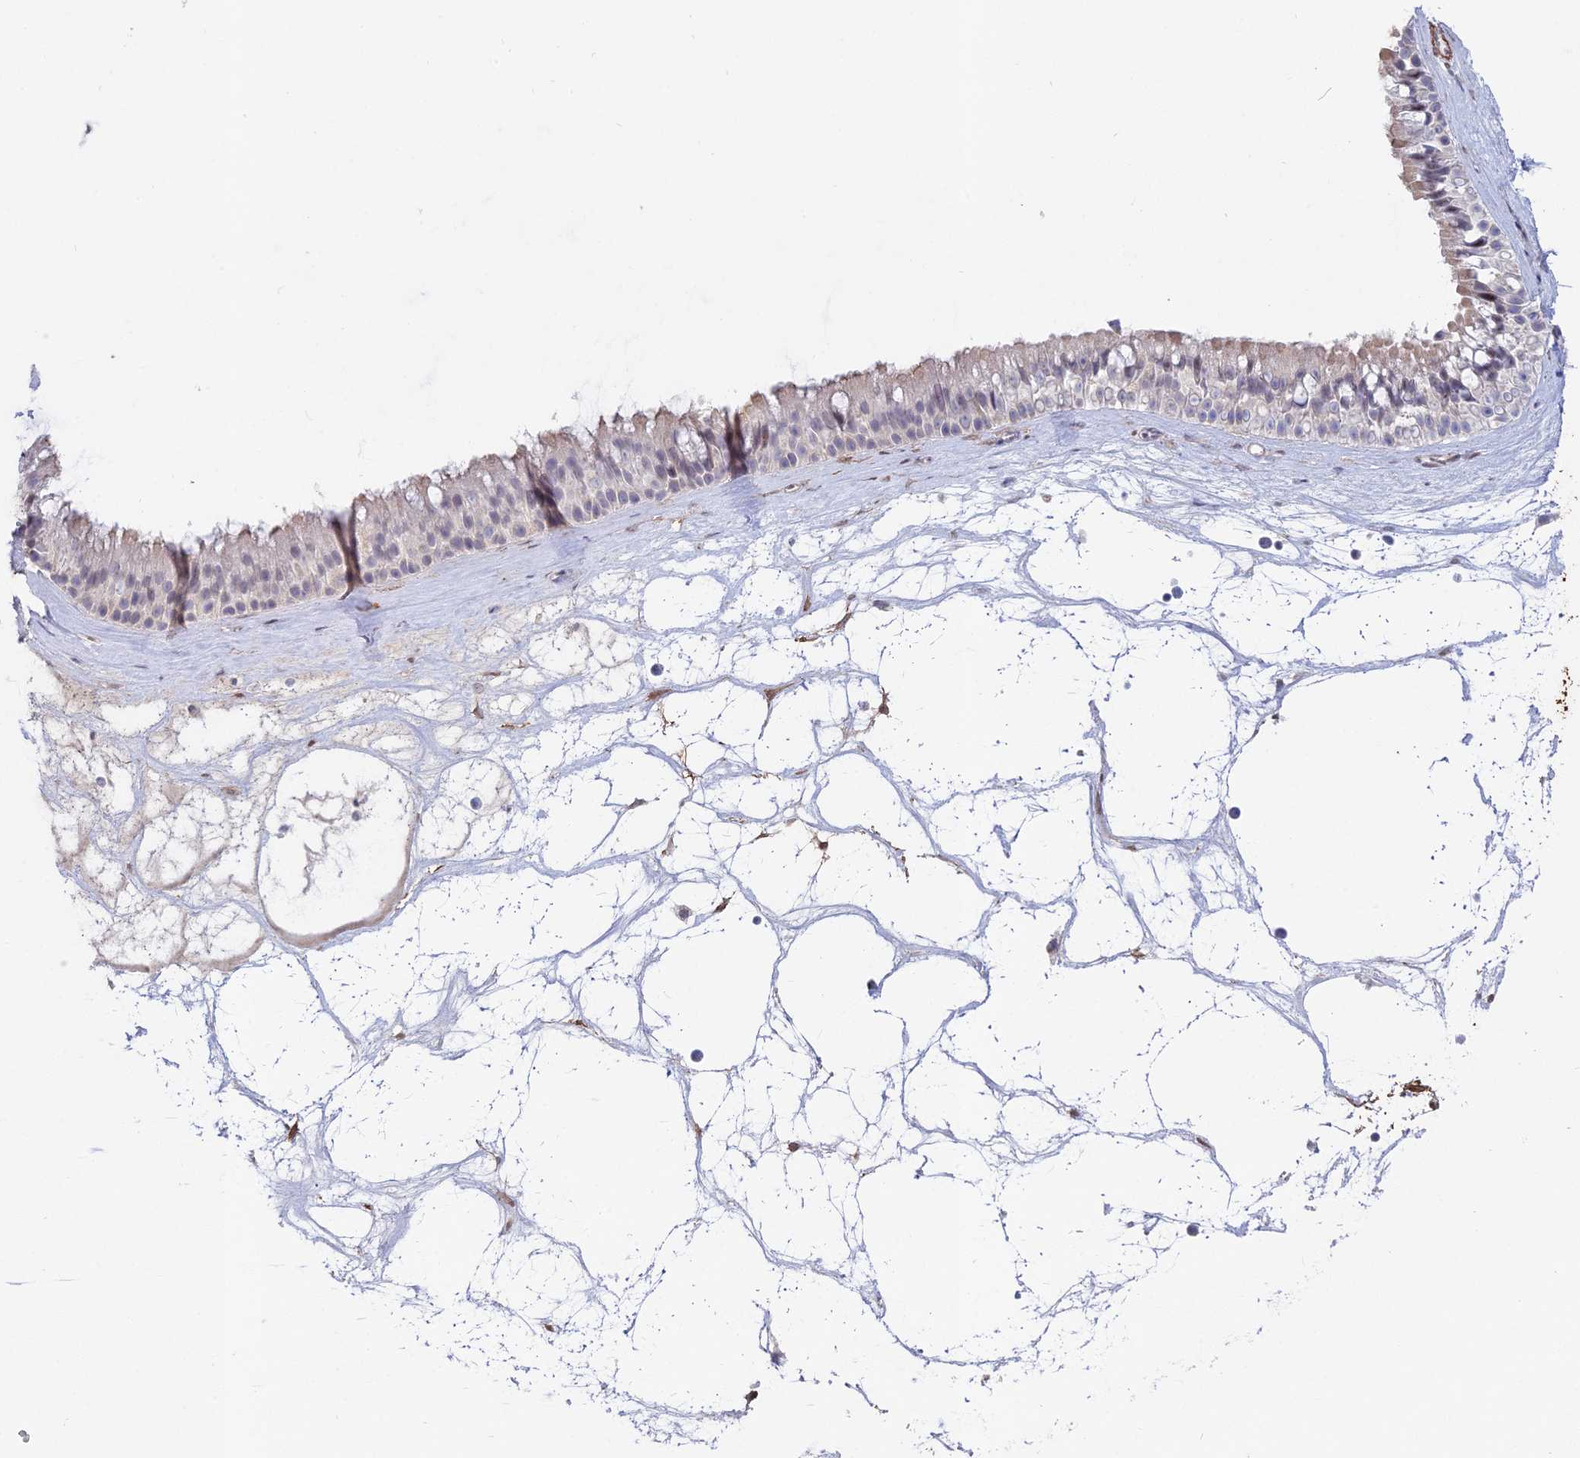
{"staining": {"intensity": "weak", "quantity": "<25%", "location": "cytoplasmic/membranous"}, "tissue": "nasopharynx", "cell_type": "Respiratory epithelial cells", "image_type": "normal", "snomed": [{"axis": "morphology", "description": "Normal tissue, NOS"}, {"axis": "topography", "description": "Nasopharynx"}], "caption": "Nasopharynx was stained to show a protein in brown. There is no significant staining in respiratory epithelial cells.", "gene": "CCDC154", "patient": {"sex": "male", "age": 64}}